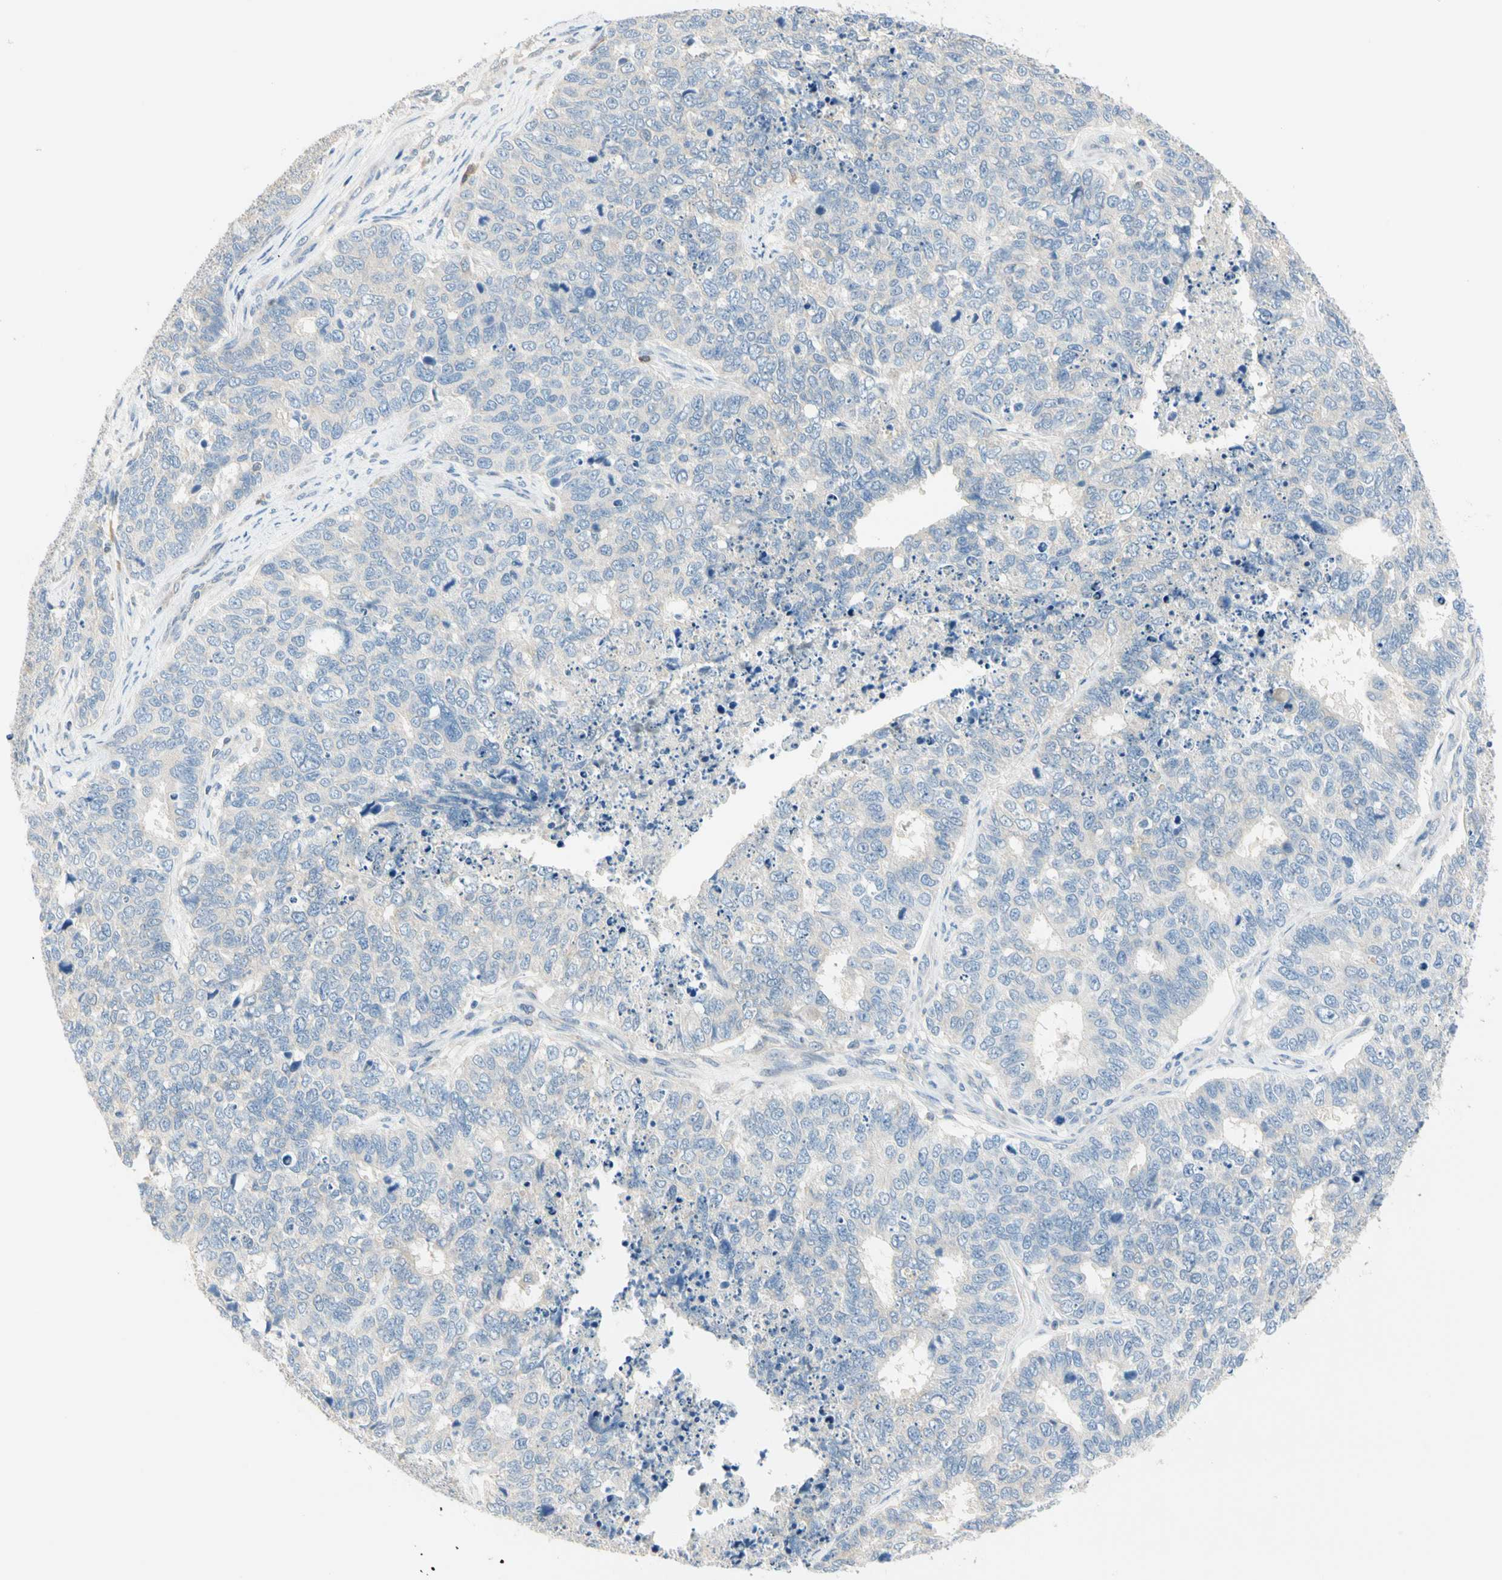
{"staining": {"intensity": "weak", "quantity": "25%-75%", "location": "cytoplasmic/membranous"}, "tissue": "cervical cancer", "cell_type": "Tumor cells", "image_type": "cancer", "snomed": [{"axis": "morphology", "description": "Squamous cell carcinoma, NOS"}, {"axis": "topography", "description": "Cervix"}], "caption": "Tumor cells show low levels of weak cytoplasmic/membranous expression in approximately 25%-75% of cells in human cervical squamous cell carcinoma.", "gene": "MPI", "patient": {"sex": "female", "age": 63}}